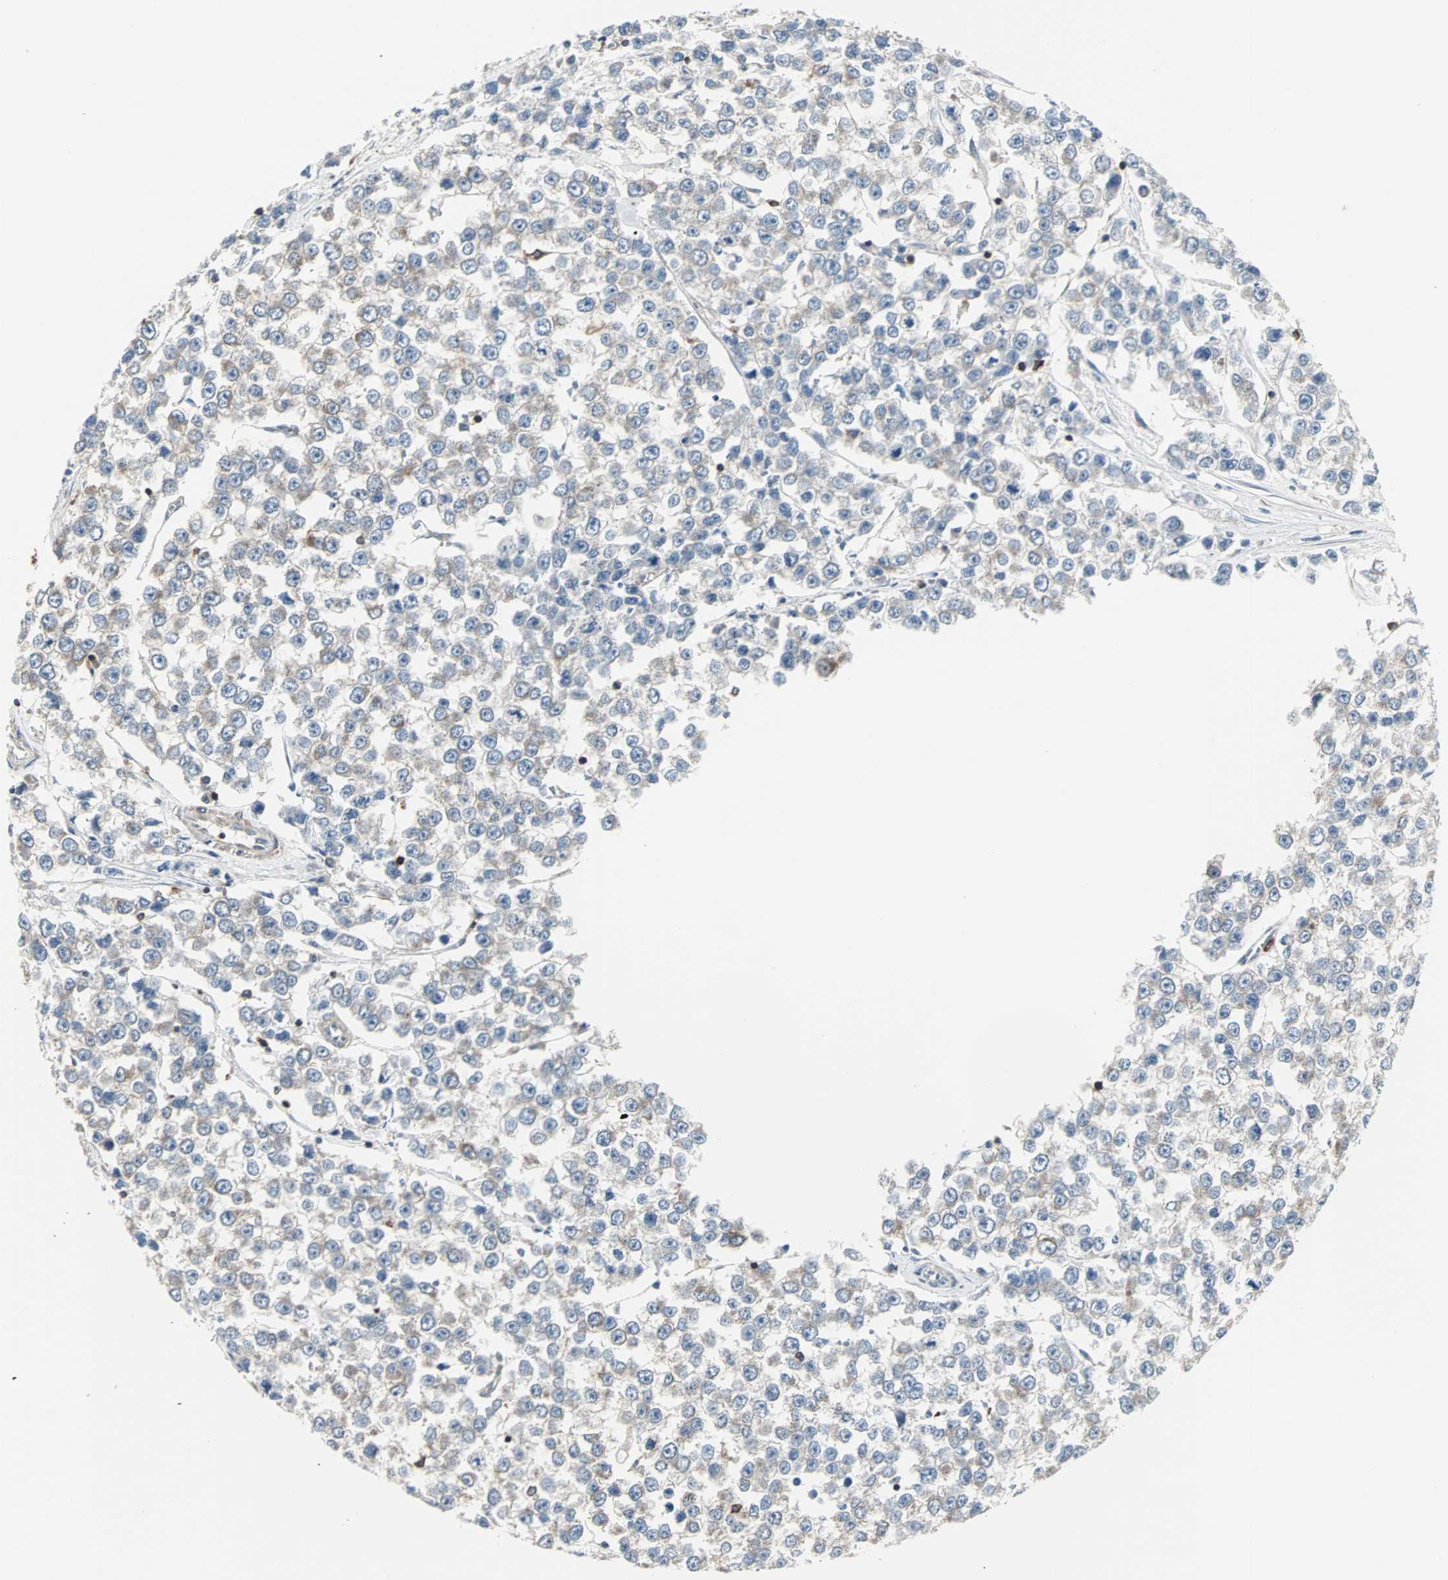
{"staining": {"intensity": "weak", "quantity": ">75%", "location": "cytoplasmic/membranous"}, "tissue": "testis cancer", "cell_type": "Tumor cells", "image_type": "cancer", "snomed": [{"axis": "morphology", "description": "Seminoma, NOS"}, {"axis": "morphology", "description": "Carcinoma, Embryonal, NOS"}, {"axis": "topography", "description": "Testis"}], "caption": "IHC image of neoplastic tissue: testis seminoma stained using IHC shows low levels of weak protein expression localized specifically in the cytoplasmic/membranous of tumor cells, appearing as a cytoplasmic/membranous brown color.", "gene": "LRRFIP1", "patient": {"sex": "male", "age": 52}}